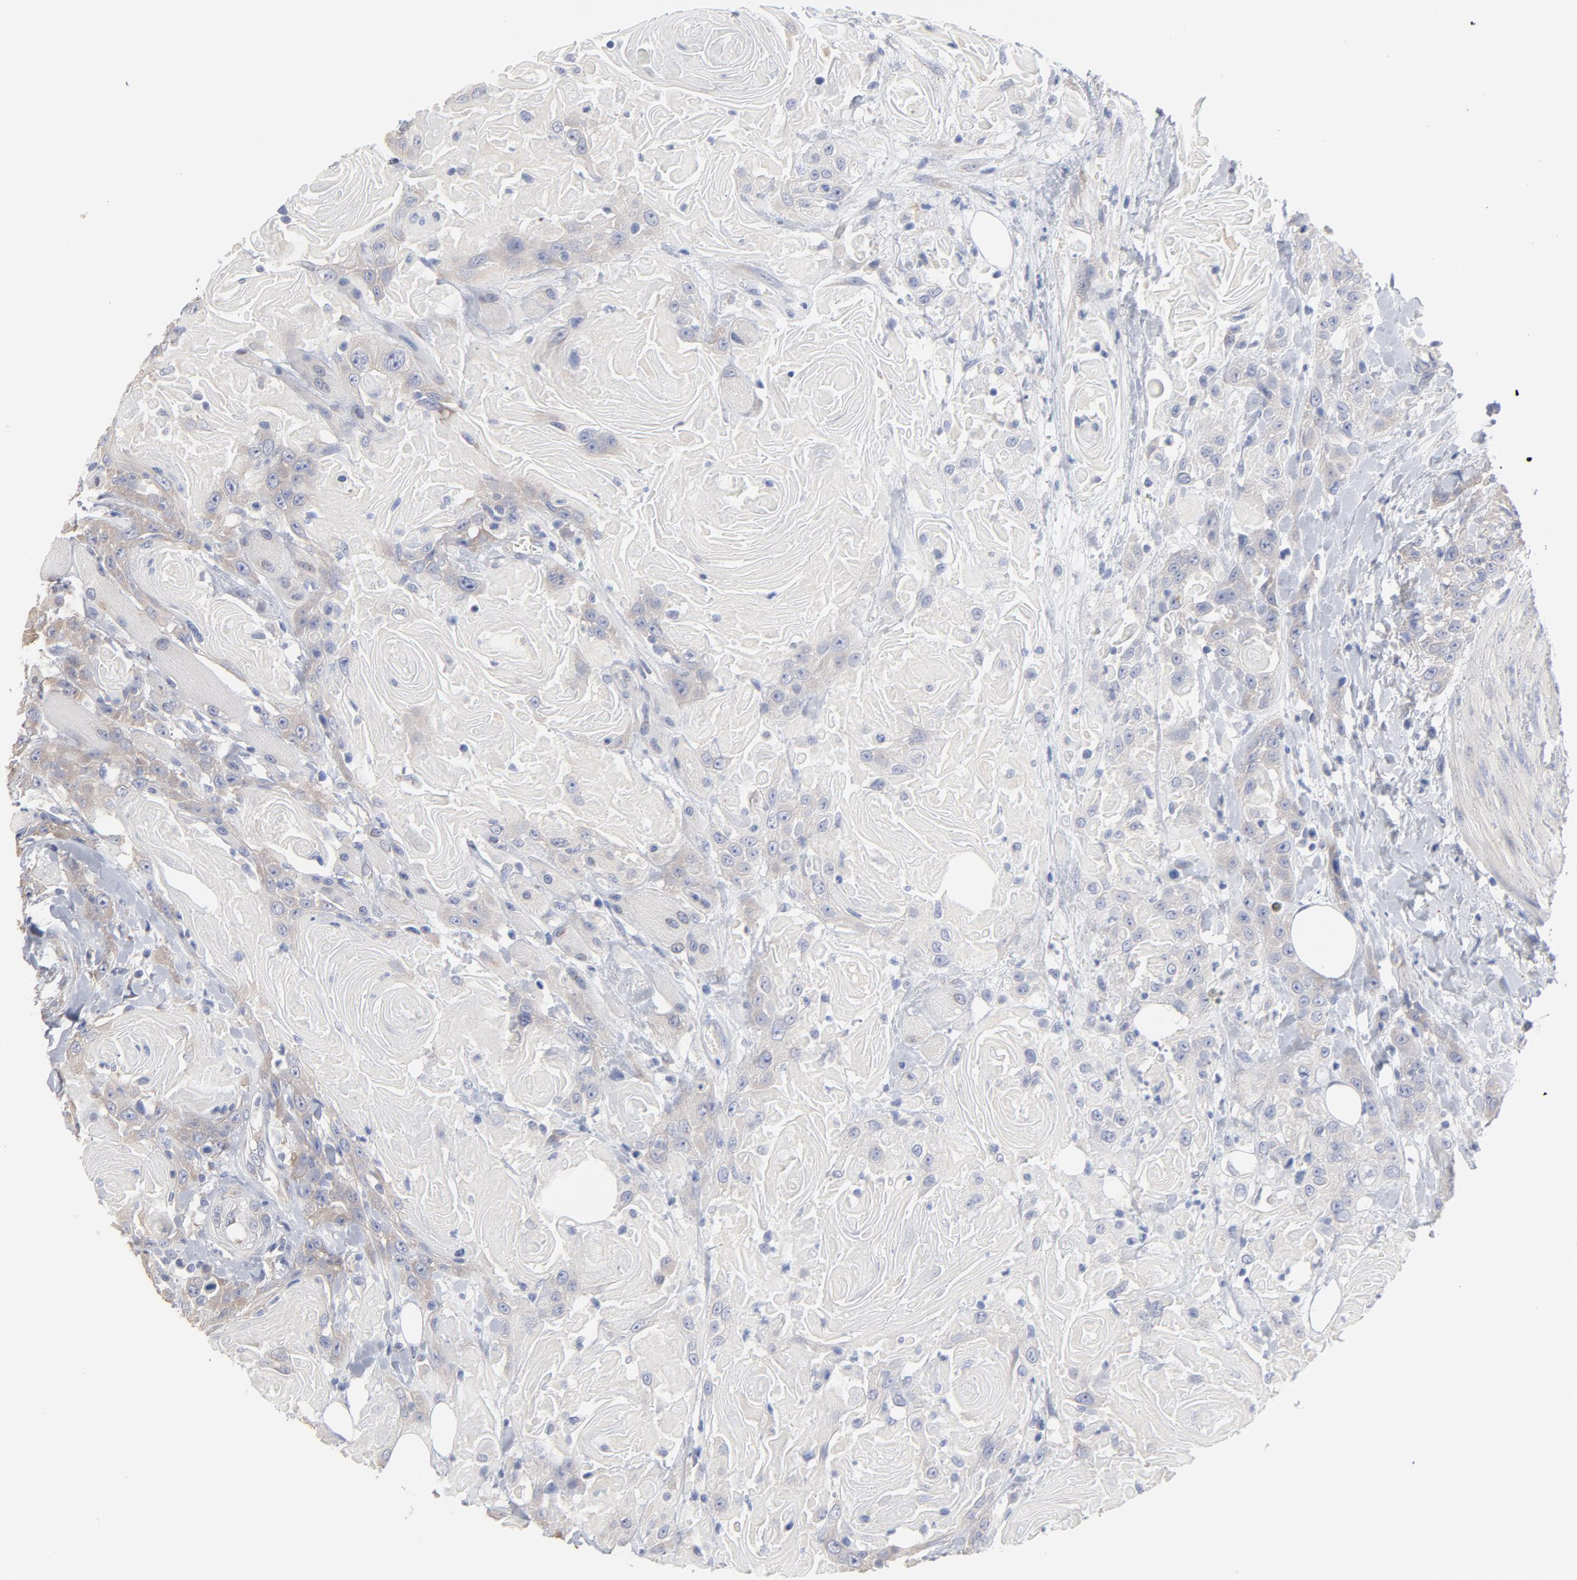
{"staining": {"intensity": "weak", "quantity": "25%-75%", "location": "cytoplasmic/membranous"}, "tissue": "head and neck cancer", "cell_type": "Tumor cells", "image_type": "cancer", "snomed": [{"axis": "morphology", "description": "Squamous cell carcinoma, NOS"}, {"axis": "topography", "description": "Head-Neck"}], "caption": "Weak cytoplasmic/membranous staining for a protein is identified in about 25%-75% of tumor cells of head and neck cancer using IHC.", "gene": "CPE", "patient": {"sex": "female", "age": 84}}